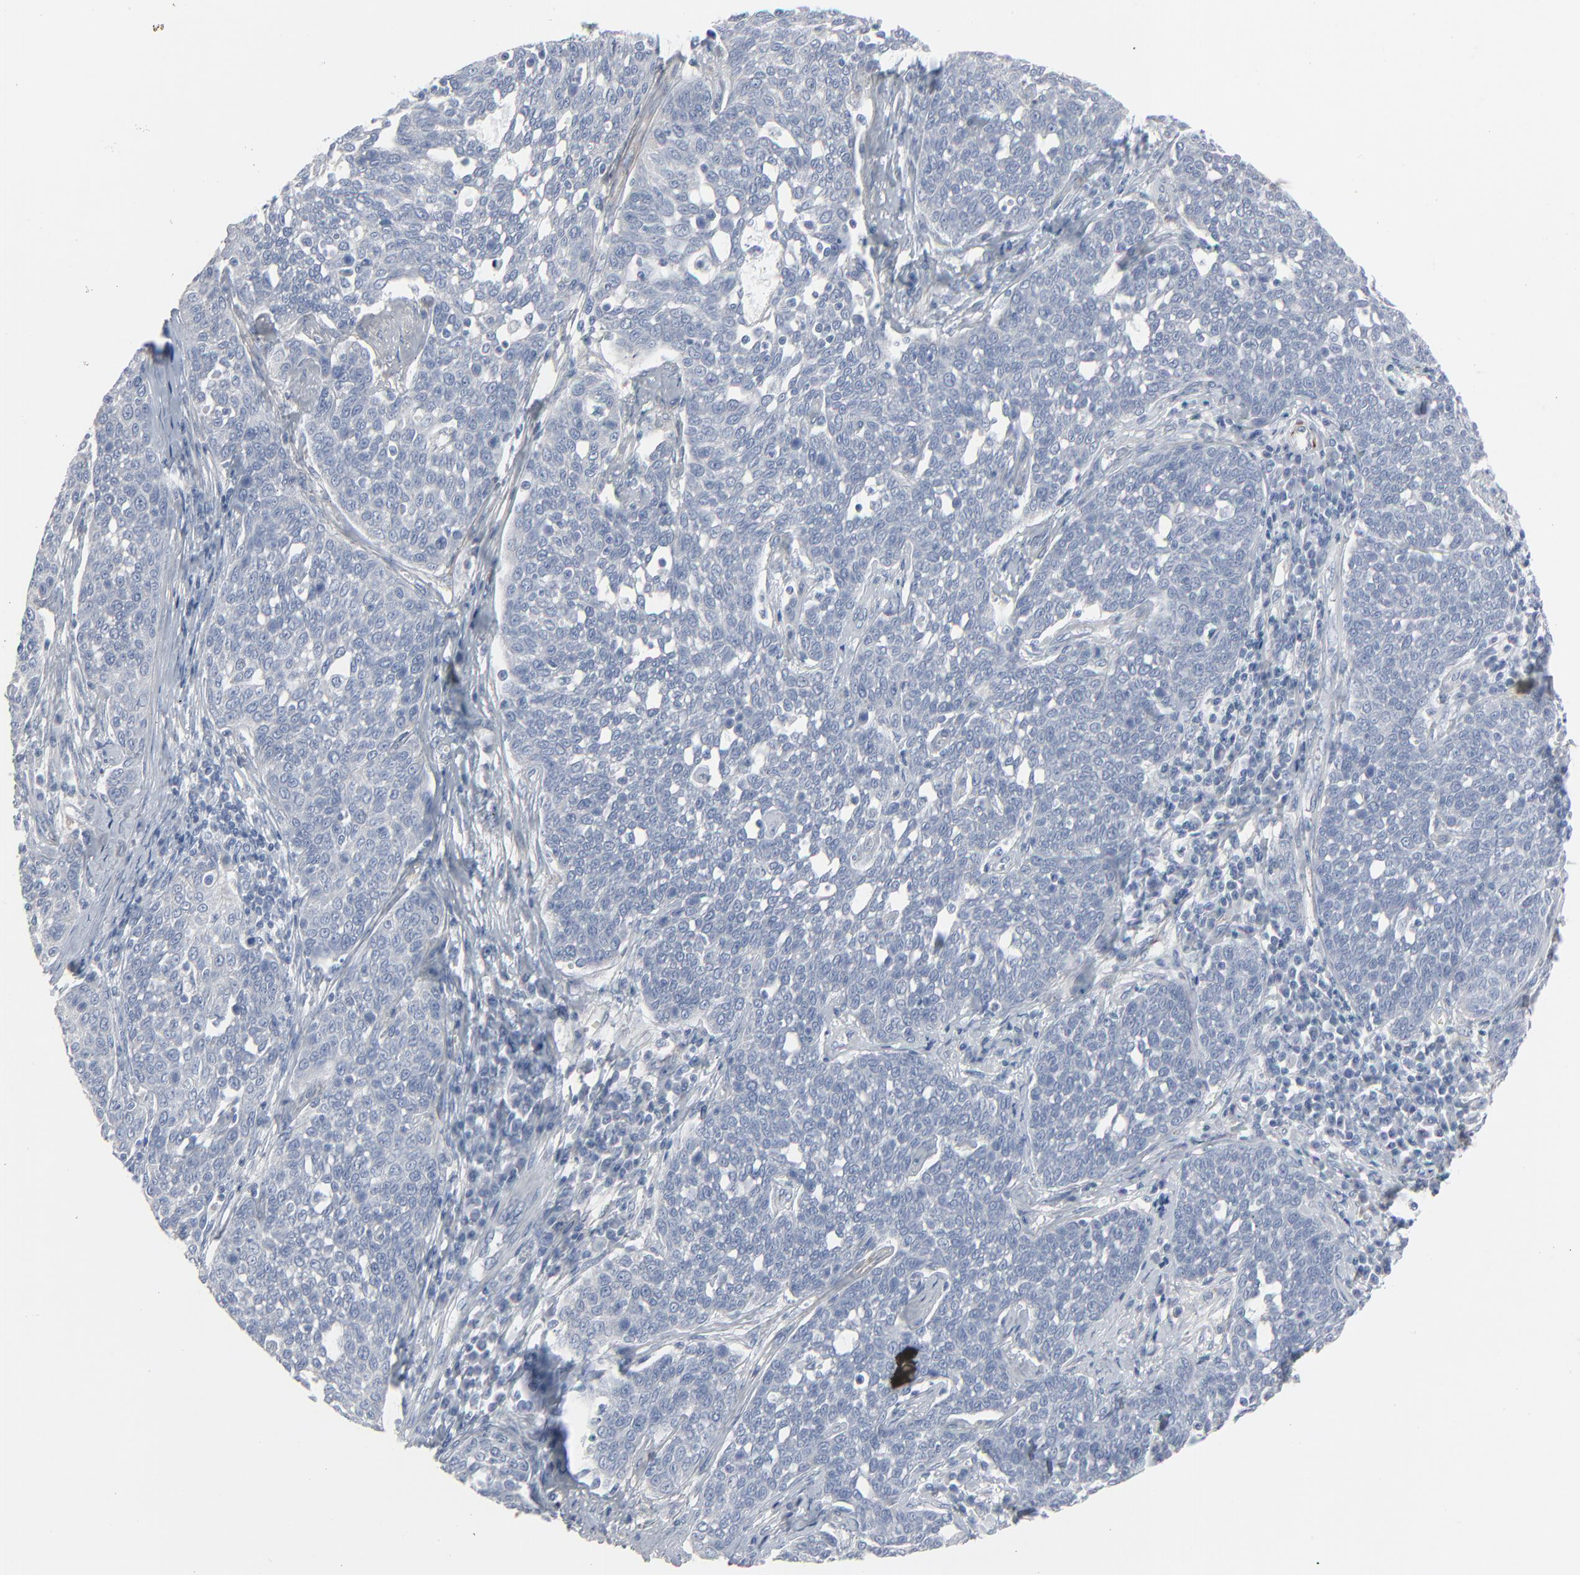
{"staining": {"intensity": "negative", "quantity": "none", "location": "none"}, "tissue": "cervical cancer", "cell_type": "Tumor cells", "image_type": "cancer", "snomed": [{"axis": "morphology", "description": "Squamous cell carcinoma, NOS"}, {"axis": "topography", "description": "Cervix"}], "caption": "Immunohistochemical staining of cervical squamous cell carcinoma reveals no significant staining in tumor cells.", "gene": "BGN", "patient": {"sex": "female", "age": 34}}